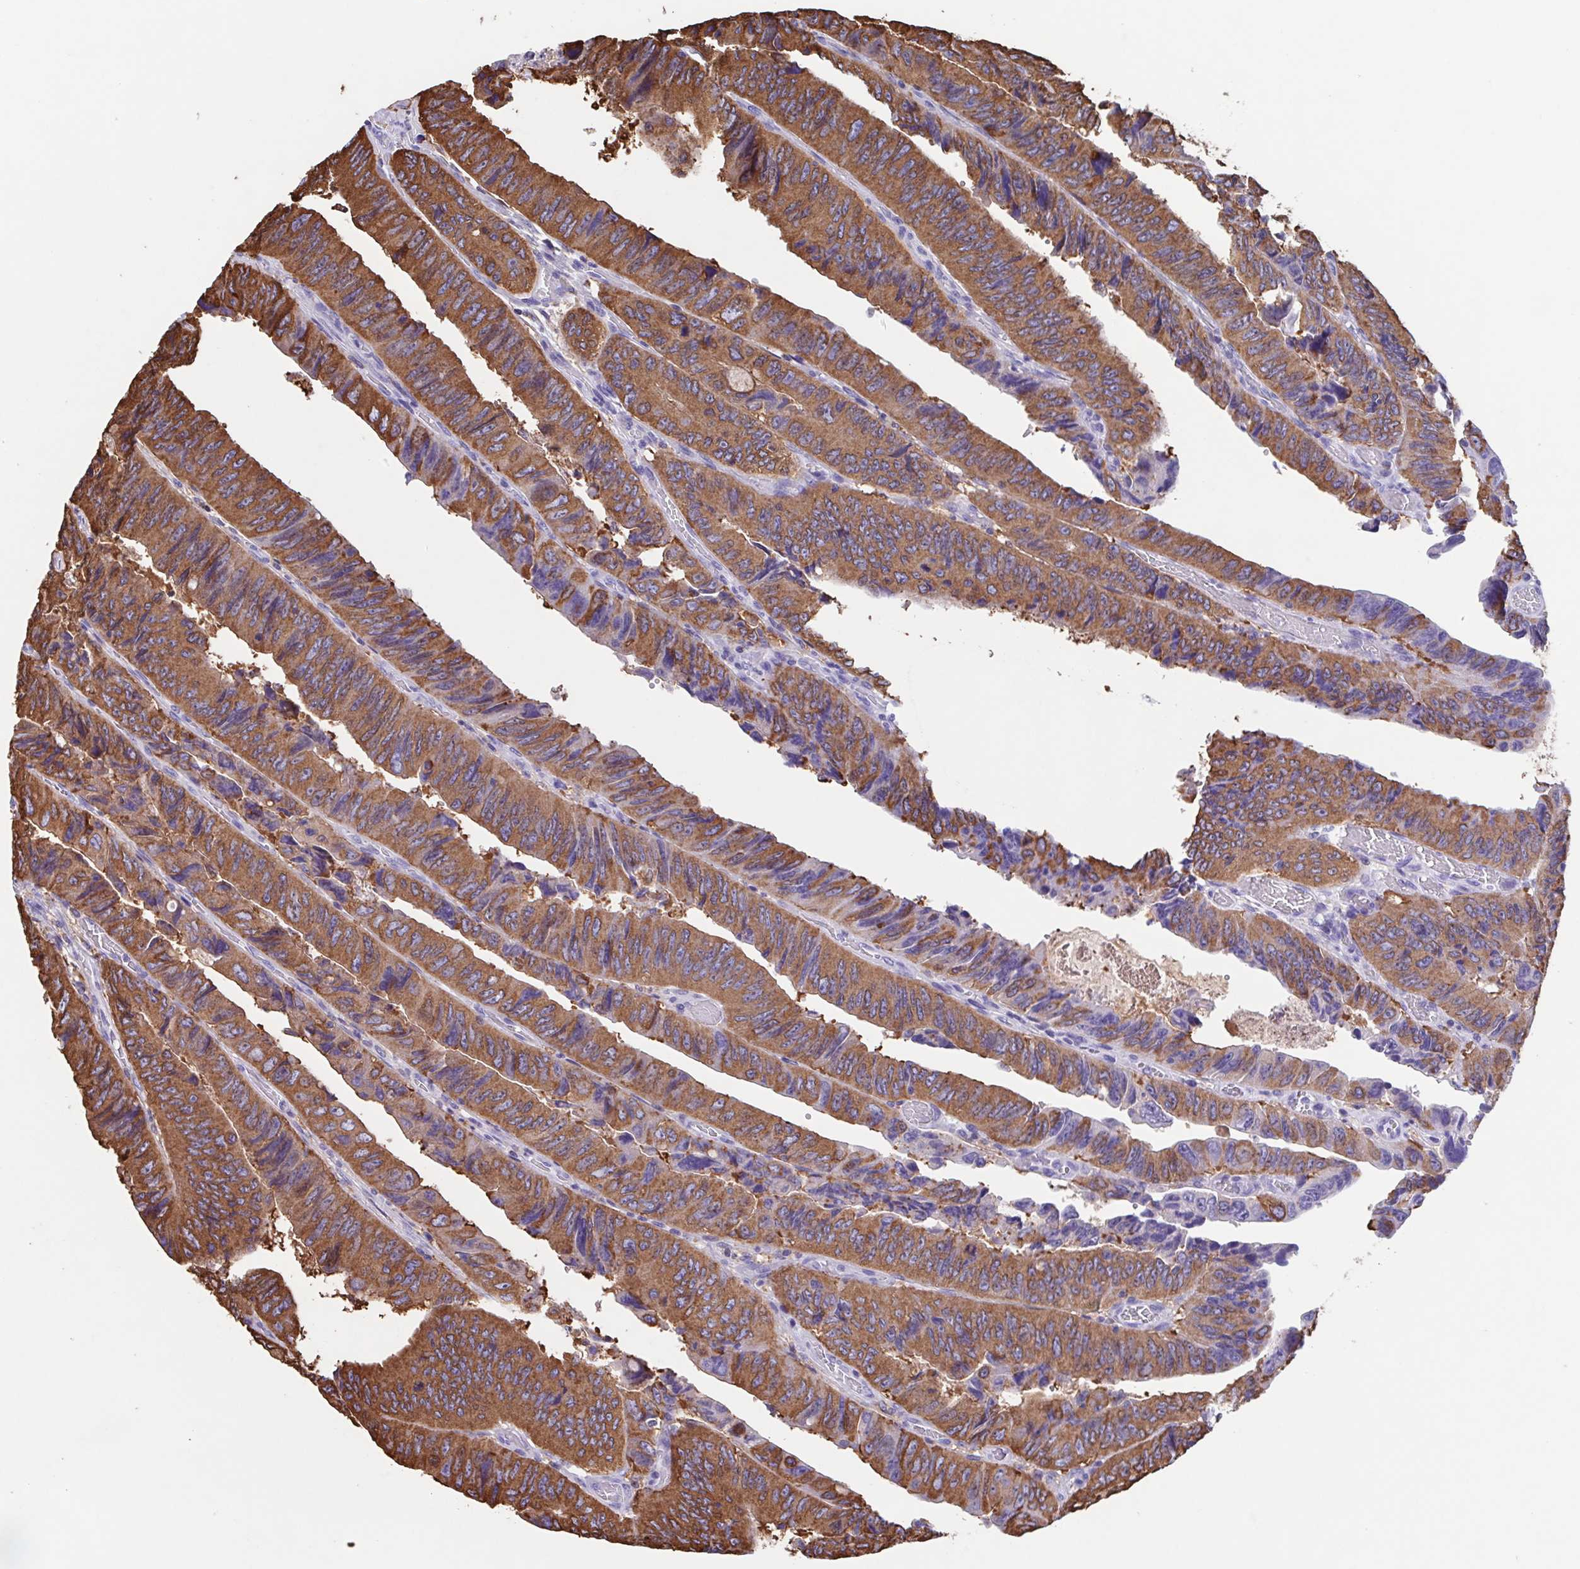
{"staining": {"intensity": "moderate", "quantity": ">75%", "location": "cytoplasmic/membranous"}, "tissue": "colorectal cancer", "cell_type": "Tumor cells", "image_type": "cancer", "snomed": [{"axis": "morphology", "description": "Adenocarcinoma, NOS"}, {"axis": "topography", "description": "Colon"}], "caption": "Tumor cells exhibit medium levels of moderate cytoplasmic/membranous staining in approximately >75% of cells in colorectal cancer.", "gene": "TPD52", "patient": {"sex": "female", "age": 84}}